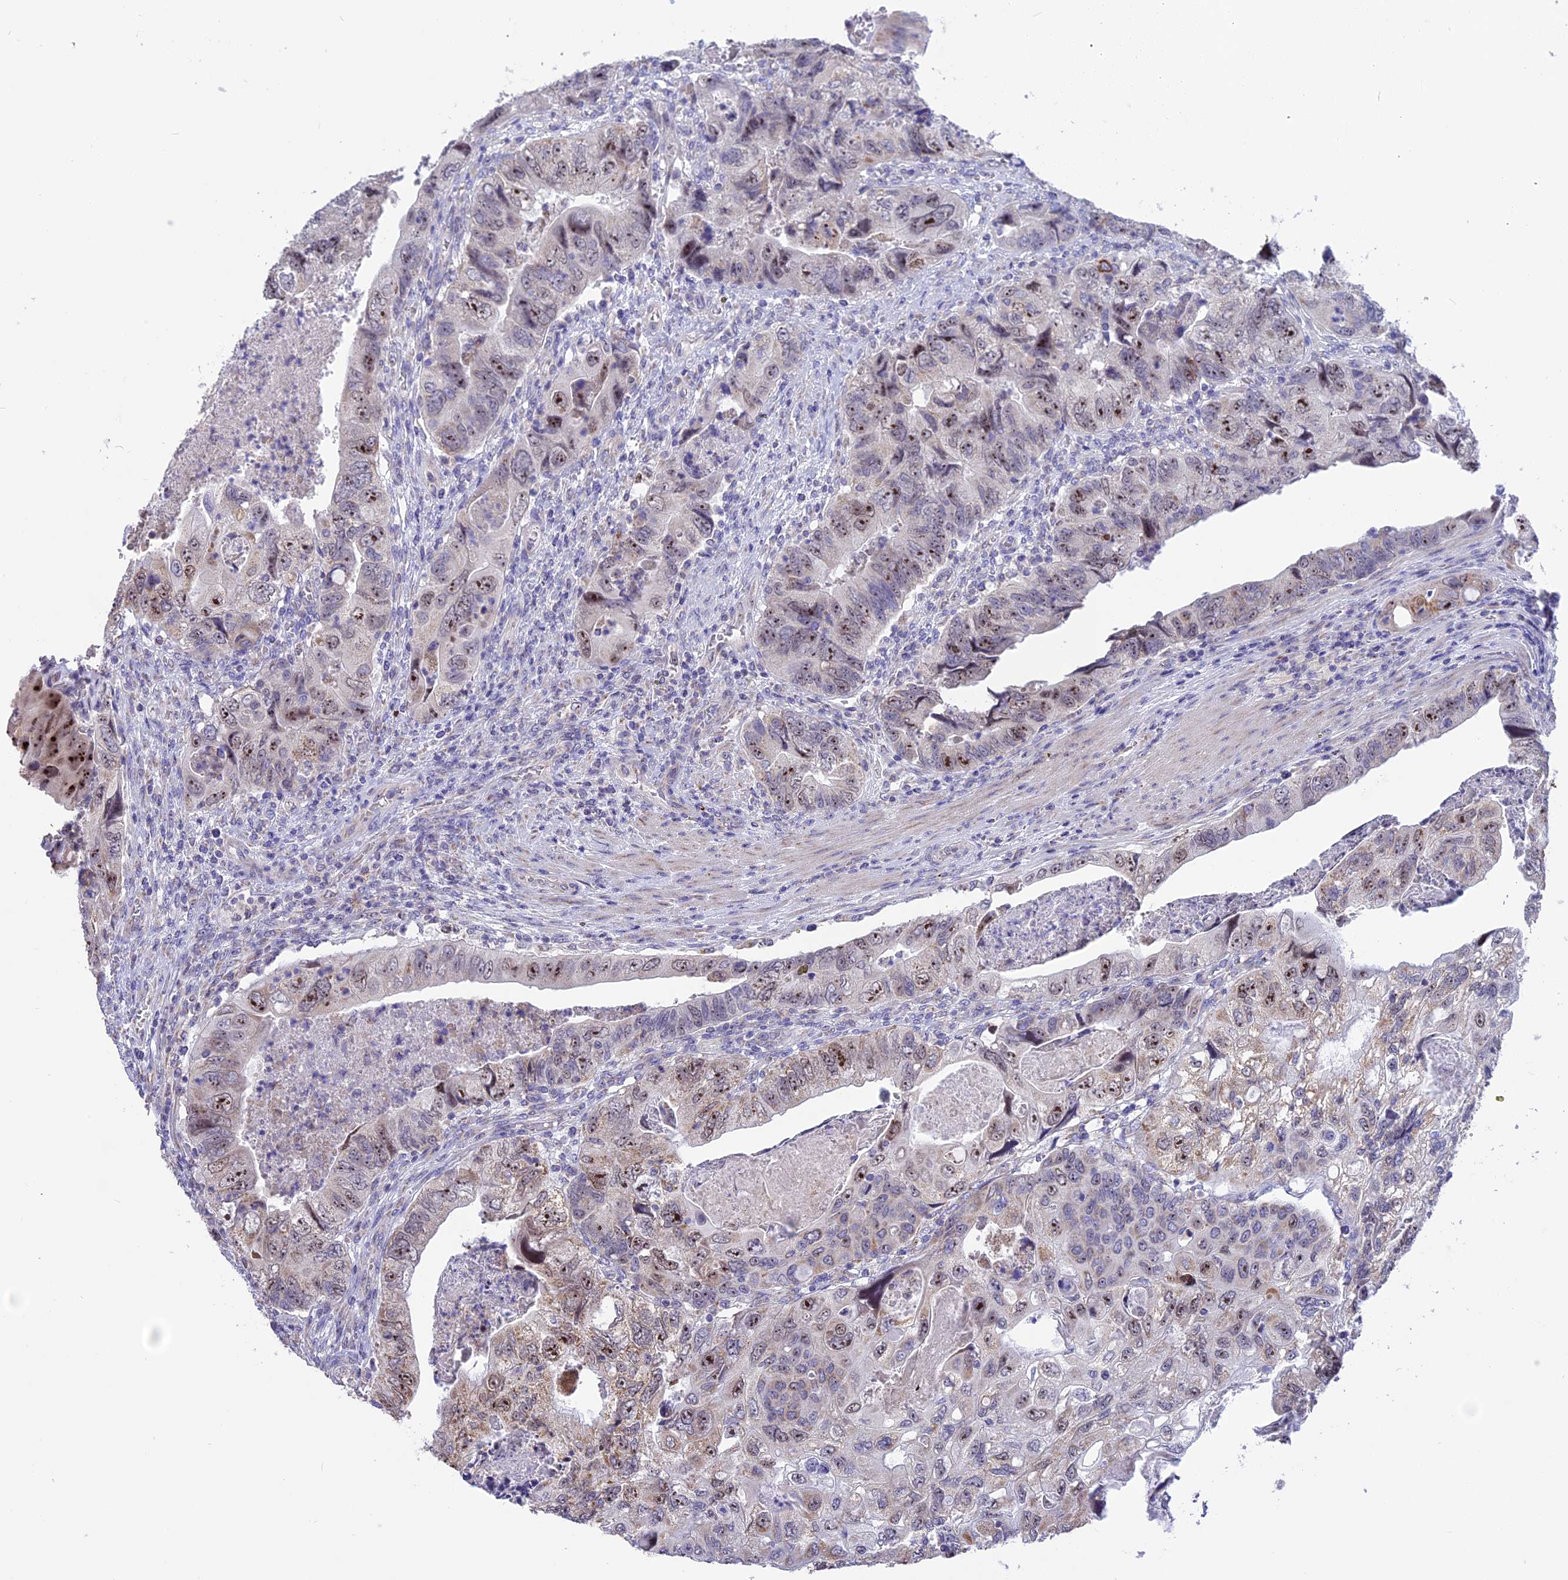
{"staining": {"intensity": "moderate", "quantity": ">75%", "location": "nuclear"}, "tissue": "colorectal cancer", "cell_type": "Tumor cells", "image_type": "cancer", "snomed": [{"axis": "morphology", "description": "Adenocarcinoma, NOS"}, {"axis": "topography", "description": "Rectum"}], "caption": "Immunohistochemistry (IHC) image of colorectal cancer (adenocarcinoma) stained for a protein (brown), which exhibits medium levels of moderate nuclear staining in about >75% of tumor cells.", "gene": "CMSS1", "patient": {"sex": "male", "age": 63}}